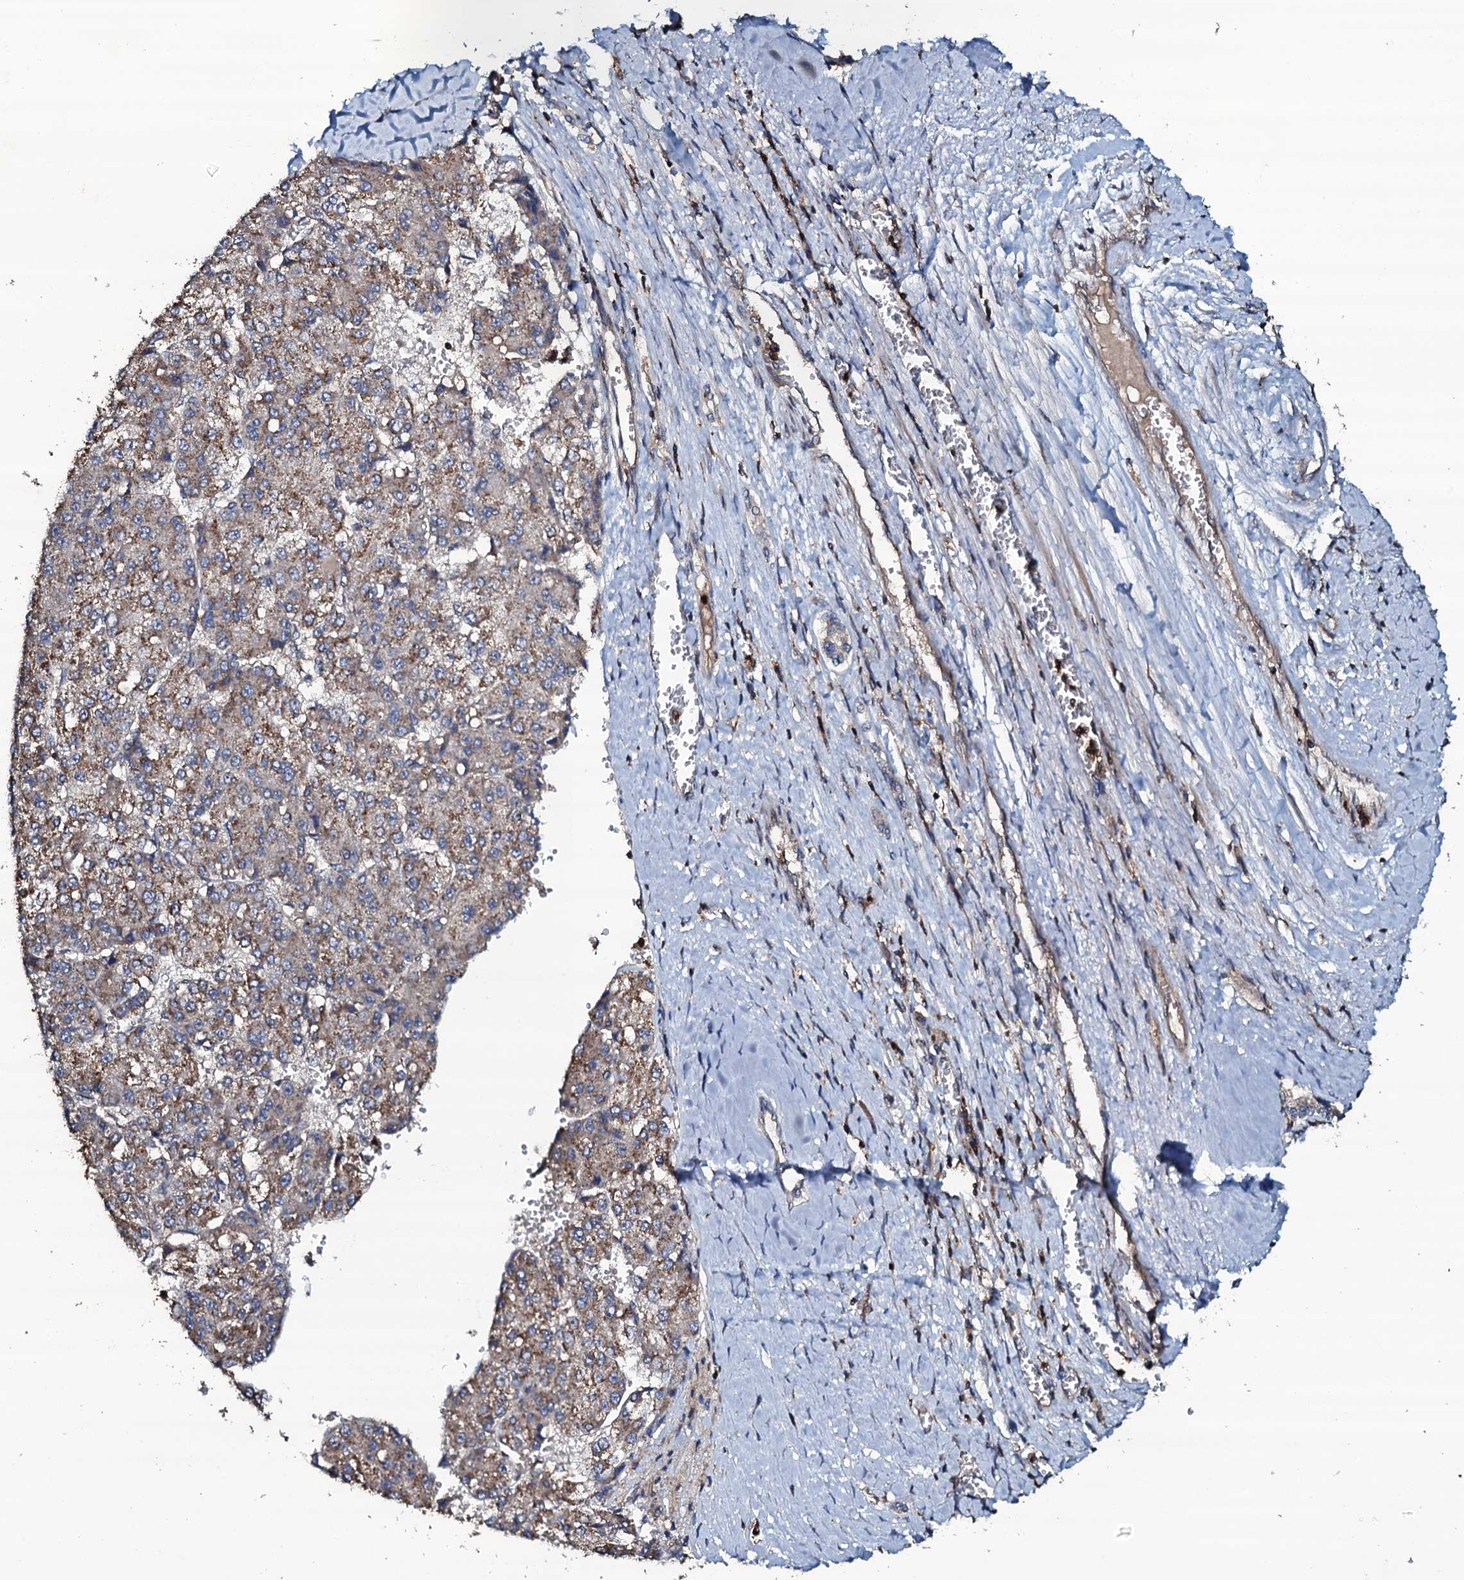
{"staining": {"intensity": "moderate", "quantity": ">75%", "location": "cytoplasmic/membranous"}, "tissue": "liver cancer", "cell_type": "Tumor cells", "image_type": "cancer", "snomed": [{"axis": "morphology", "description": "Carcinoma, Hepatocellular, NOS"}, {"axis": "topography", "description": "Liver"}], "caption": "A medium amount of moderate cytoplasmic/membranous expression is seen in about >75% of tumor cells in liver cancer tissue.", "gene": "GRK2", "patient": {"sex": "female", "age": 73}}